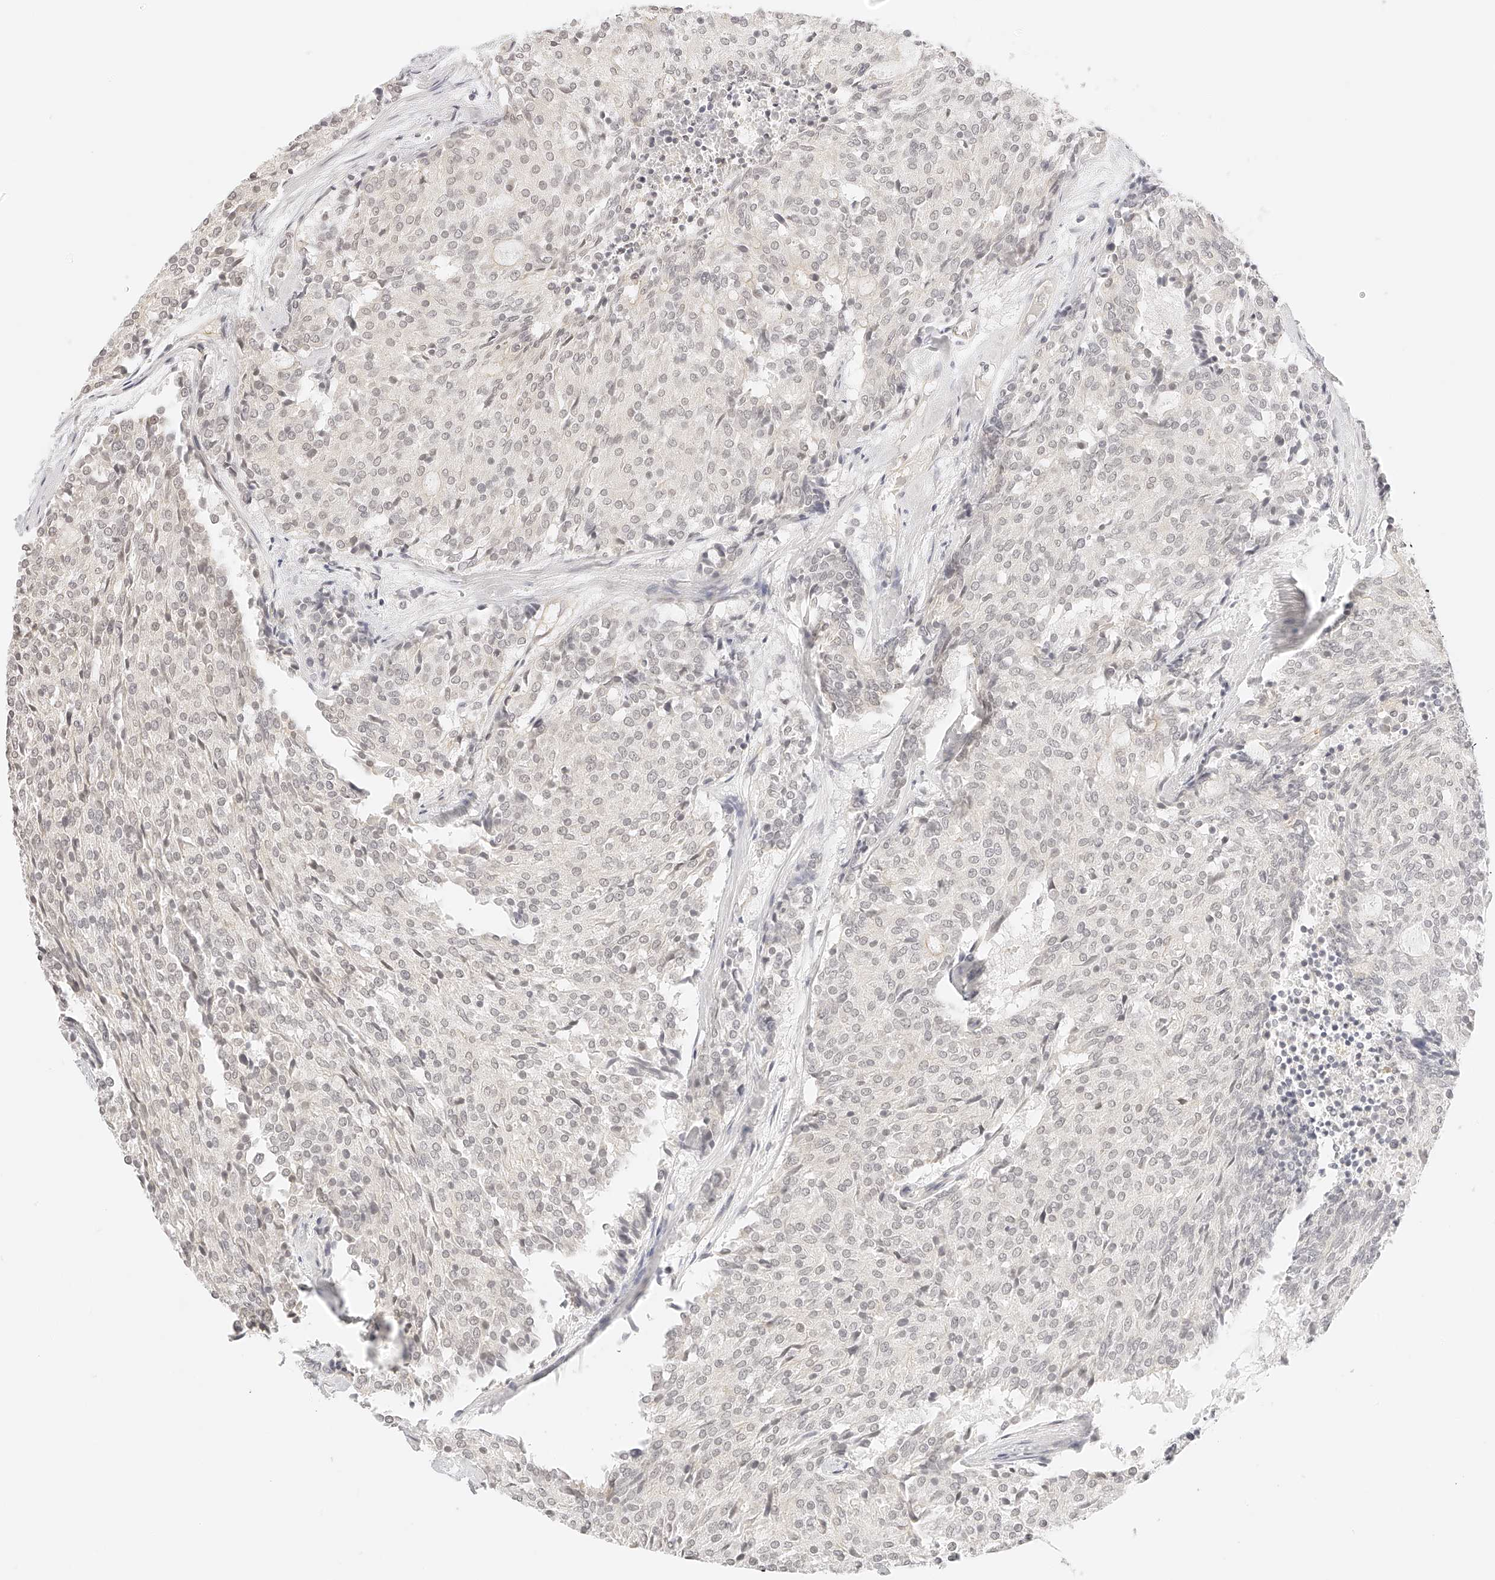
{"staining": {"intensity": "negative", "quantity": "none", "location": "none"}, "tissue": "carcinoid", "cell_type": "Tumor cells", "image_type": "cancer", "snomed": [{"axis": "morphology", "description": "Carcinoid, malignant, NOS"}, {"axis": "topography", "description": "Pancreas"}], "caption": "High power microscopy histopathology image of an immunohistochemistry (IHC) micrograph of carcinoid, revealing no significant expression in tumor cells.", "gene": "ZFP69", "patient": {"sex": "female", "age": 54}}